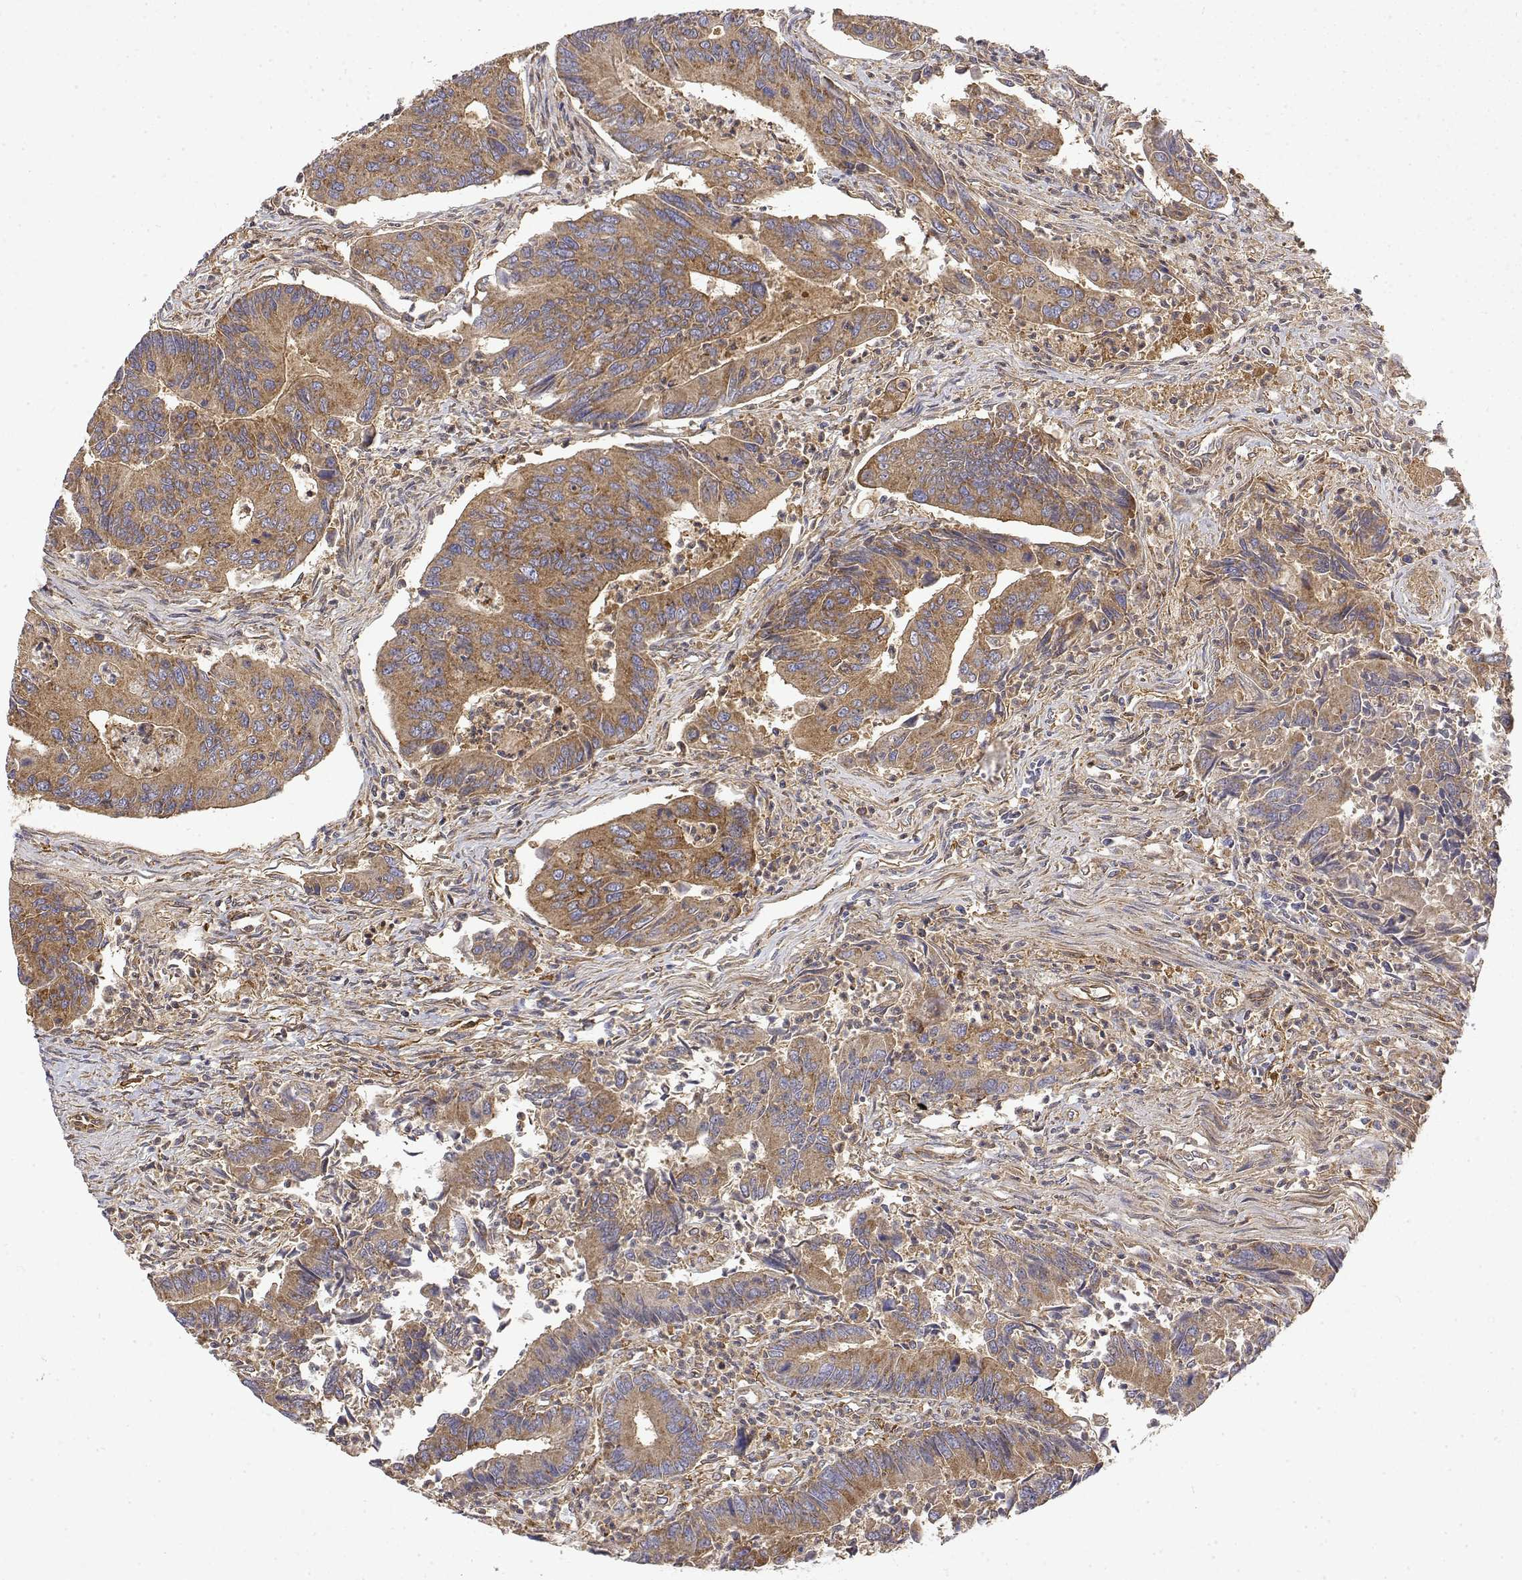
{"staining": {"intensity": "moderate", "quantity": ">75%", "location": "cytoplasmic/membranous"}, "tissue": "colorectal cancer", "cell_type": "Tumor cells", "image_type": "cancer", "snomed": [{"axis": "morphology", "description": "Adenocarcinoma, NOS"}, {"axis": "topography", "description": "Colon"}], "caption": "Colorectal cancer (adenocarcinoma) was stained to show a protein in brown. There is medium levels of moderate cytoplasmic/membranous positivity in approximately >75% of tumor cells.", "gene": "PACSIN2", "patient": {"sex": "female", "age": 67}}